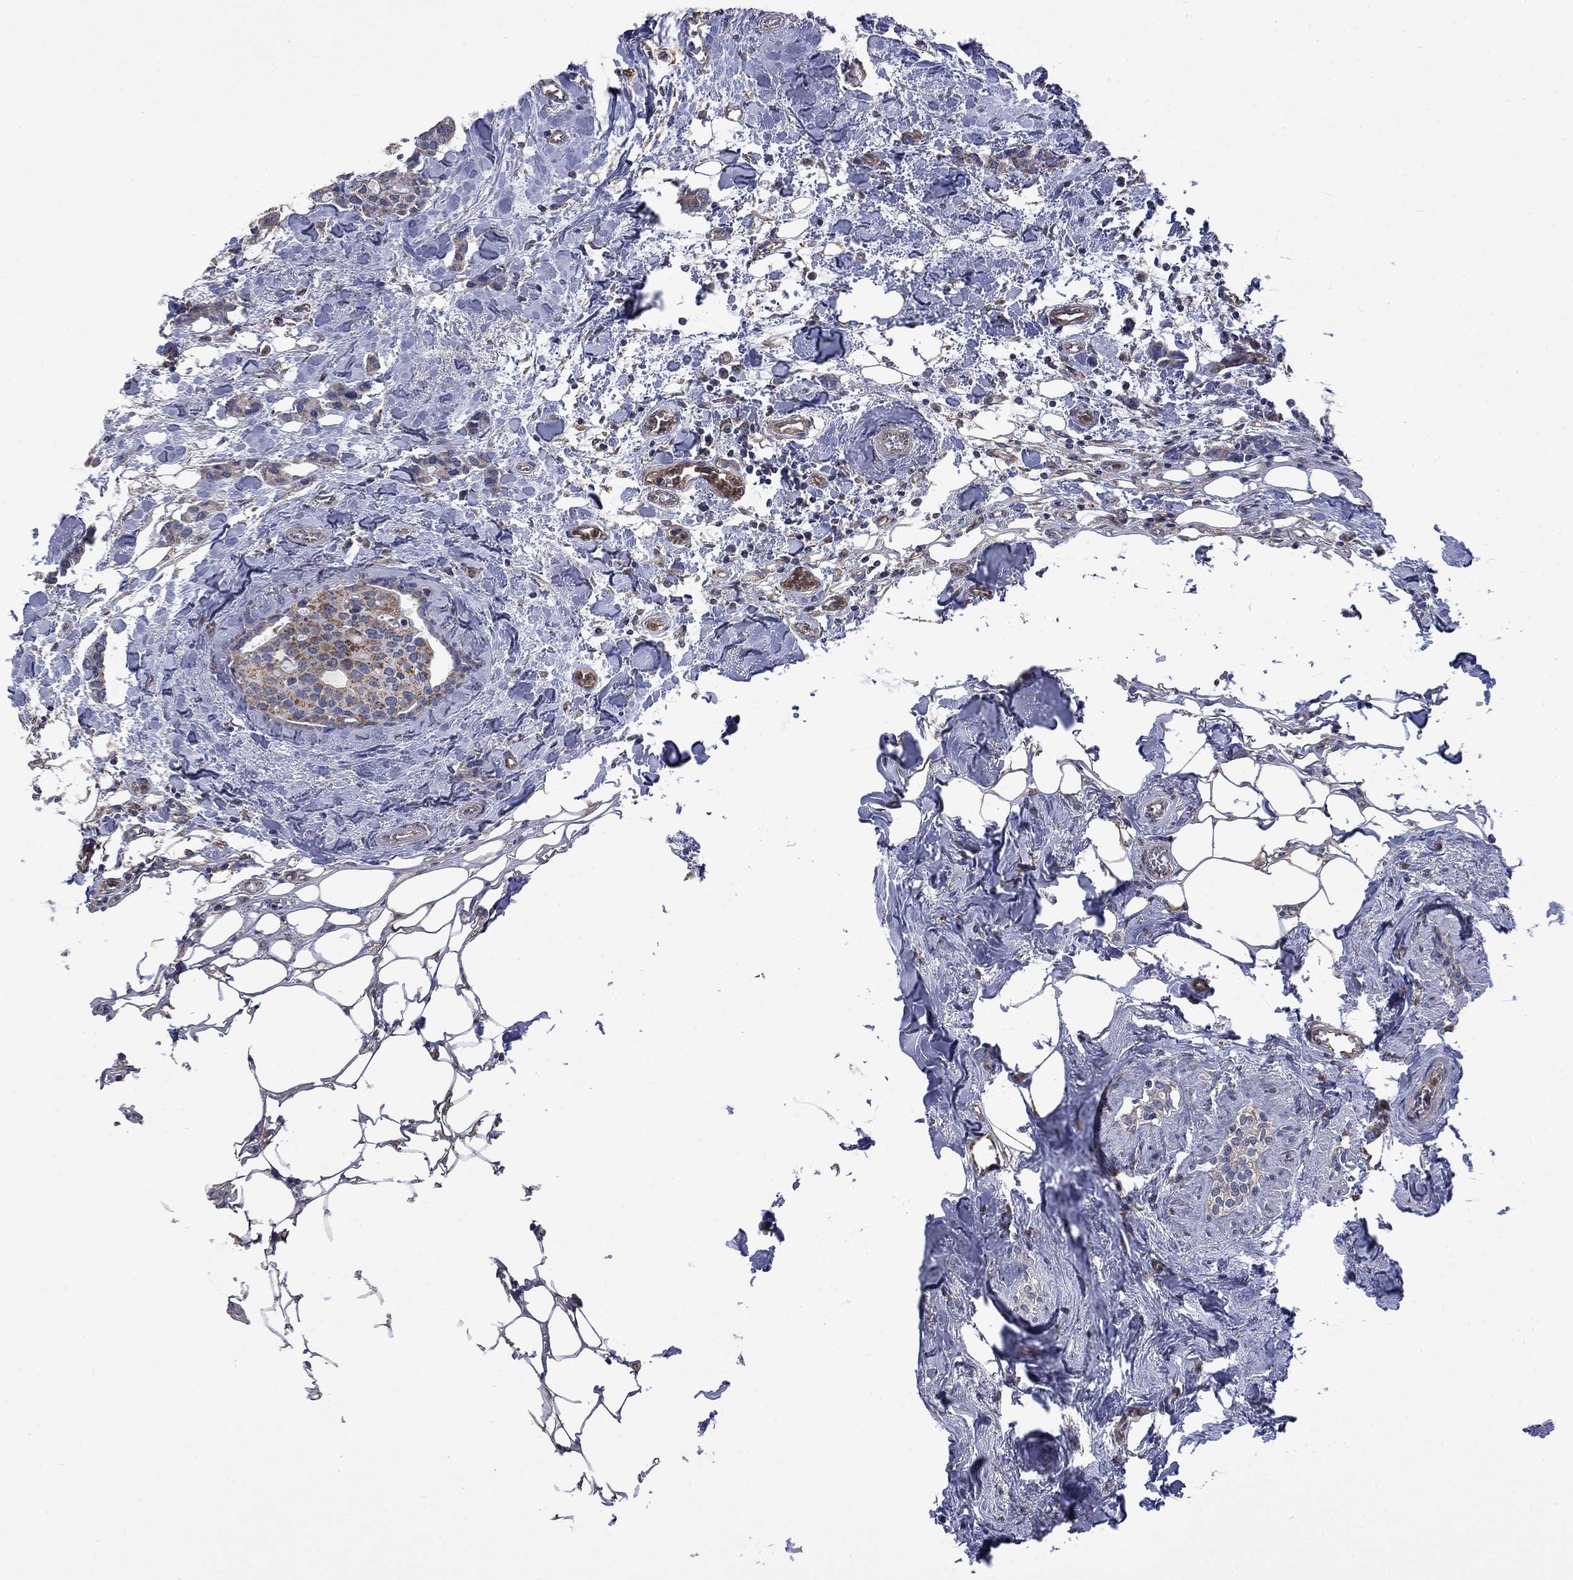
{"staining": {"intensity": "moderate", "quantity": "25%-75%", "location": "cytoplasmic/membranous"}, "tissue": "breast cancer", "cell_type": "Tumor cells", "image_type": "cancer", "snomed": [{"axis": "morphology", "description": "Duct carcinoma"}, {"axis": "topography", "description": "Breast"}], "caption": "Immunohistochemistry (DAB (3,3'-diaminobenzidine)) staining of breast cancer shows moderate cytoplasmic/membranous protein positivity in approximately 25%-75% of tumor cells. (brown staining indicates protein expression, while blue staining denotes nuclei).", "gene": "CAMKK2", "patient": {"sex": "female", "age": 83}}